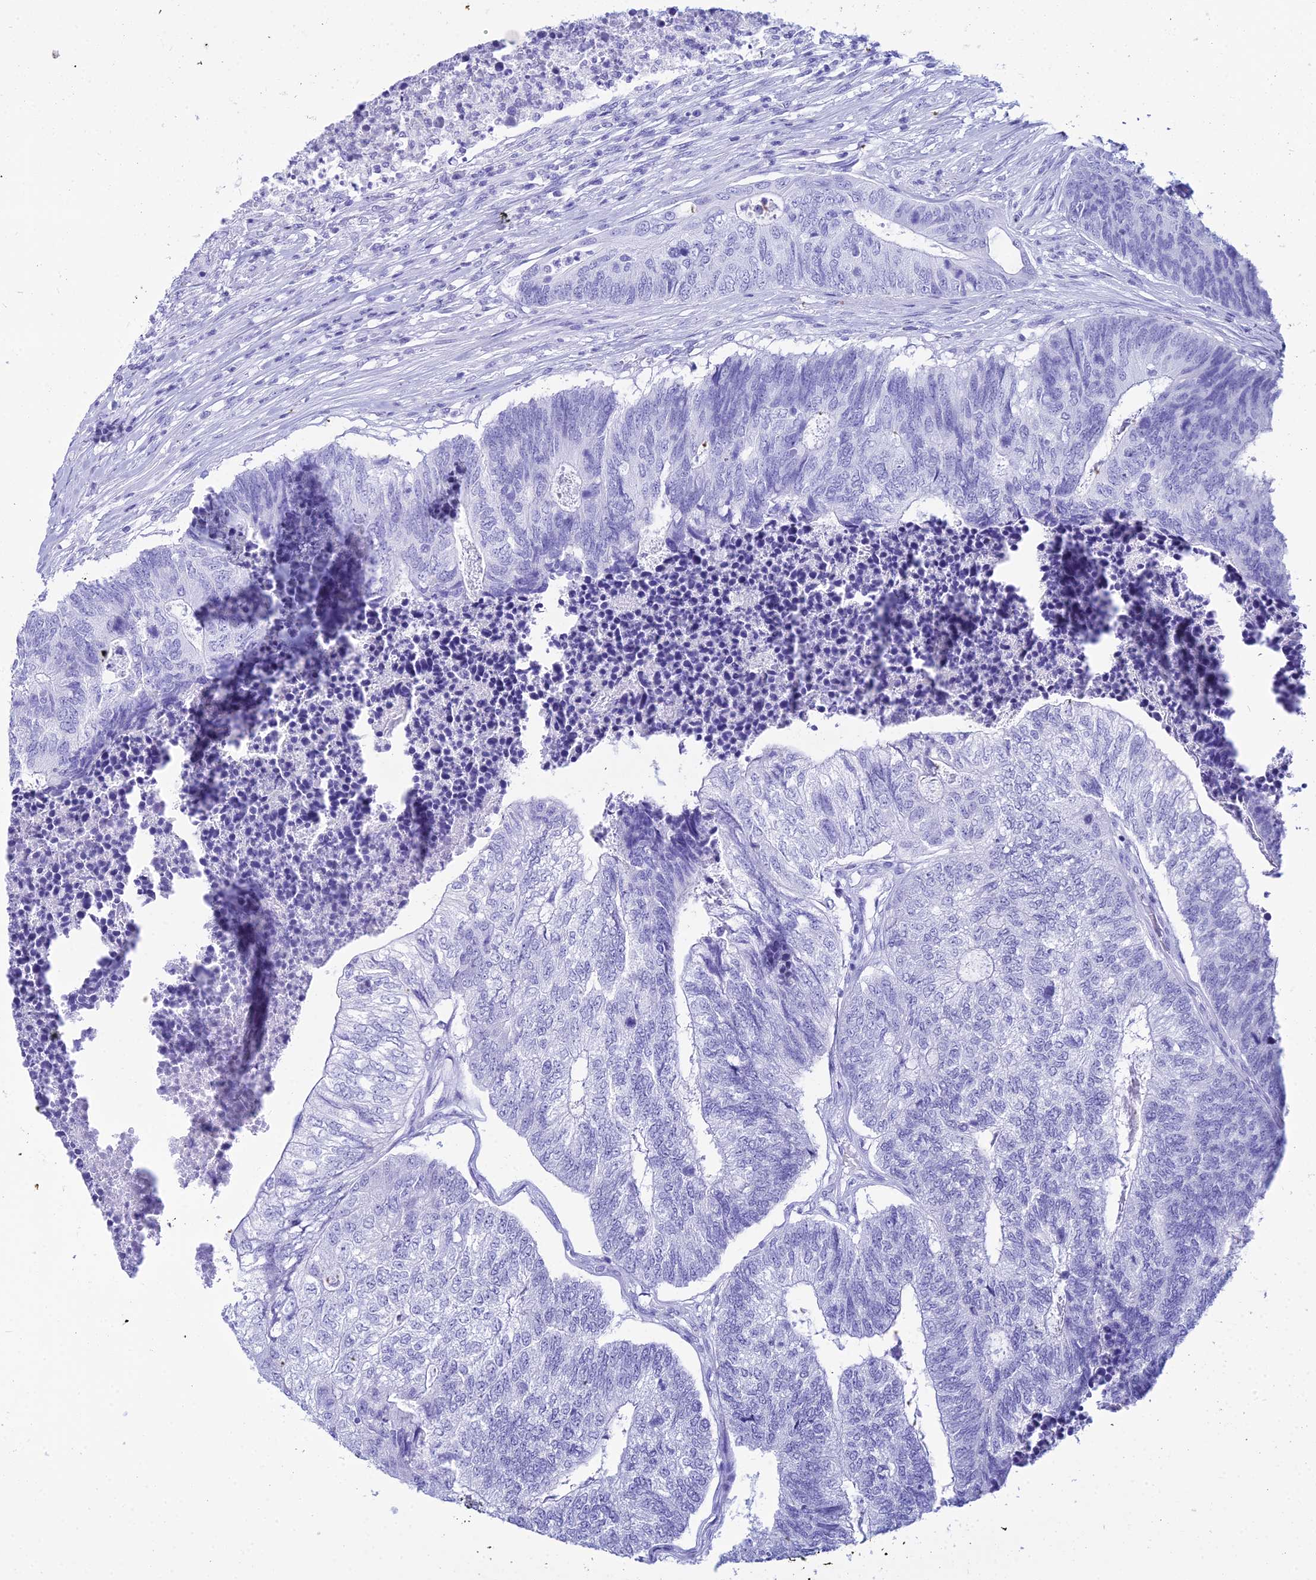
{"staining": {"intensity": "negative", "quantity": "none", "location": "none"}, "tissue": "colorectal cancer", "cell_type": "Tumor cells", "image_type": "cancer", "snomed": [{"axis": "morphology", "description": "Adenocarcinoma, NOS"}, {"axis": "topography", "description": "Colon"}], "caption": "Tumor cells are negative for protein expression in human colorectal cancer (adenocarcinoma). (Stains: DAB (3,3'-diaminobenzidine) immunohistochemistry (IHC) with hematoxylin counter stain, Microscopy: brightfield microscopy at high magnification).", "gene": "ZNF442", "patient": {"sex": "female", "age": 67}}